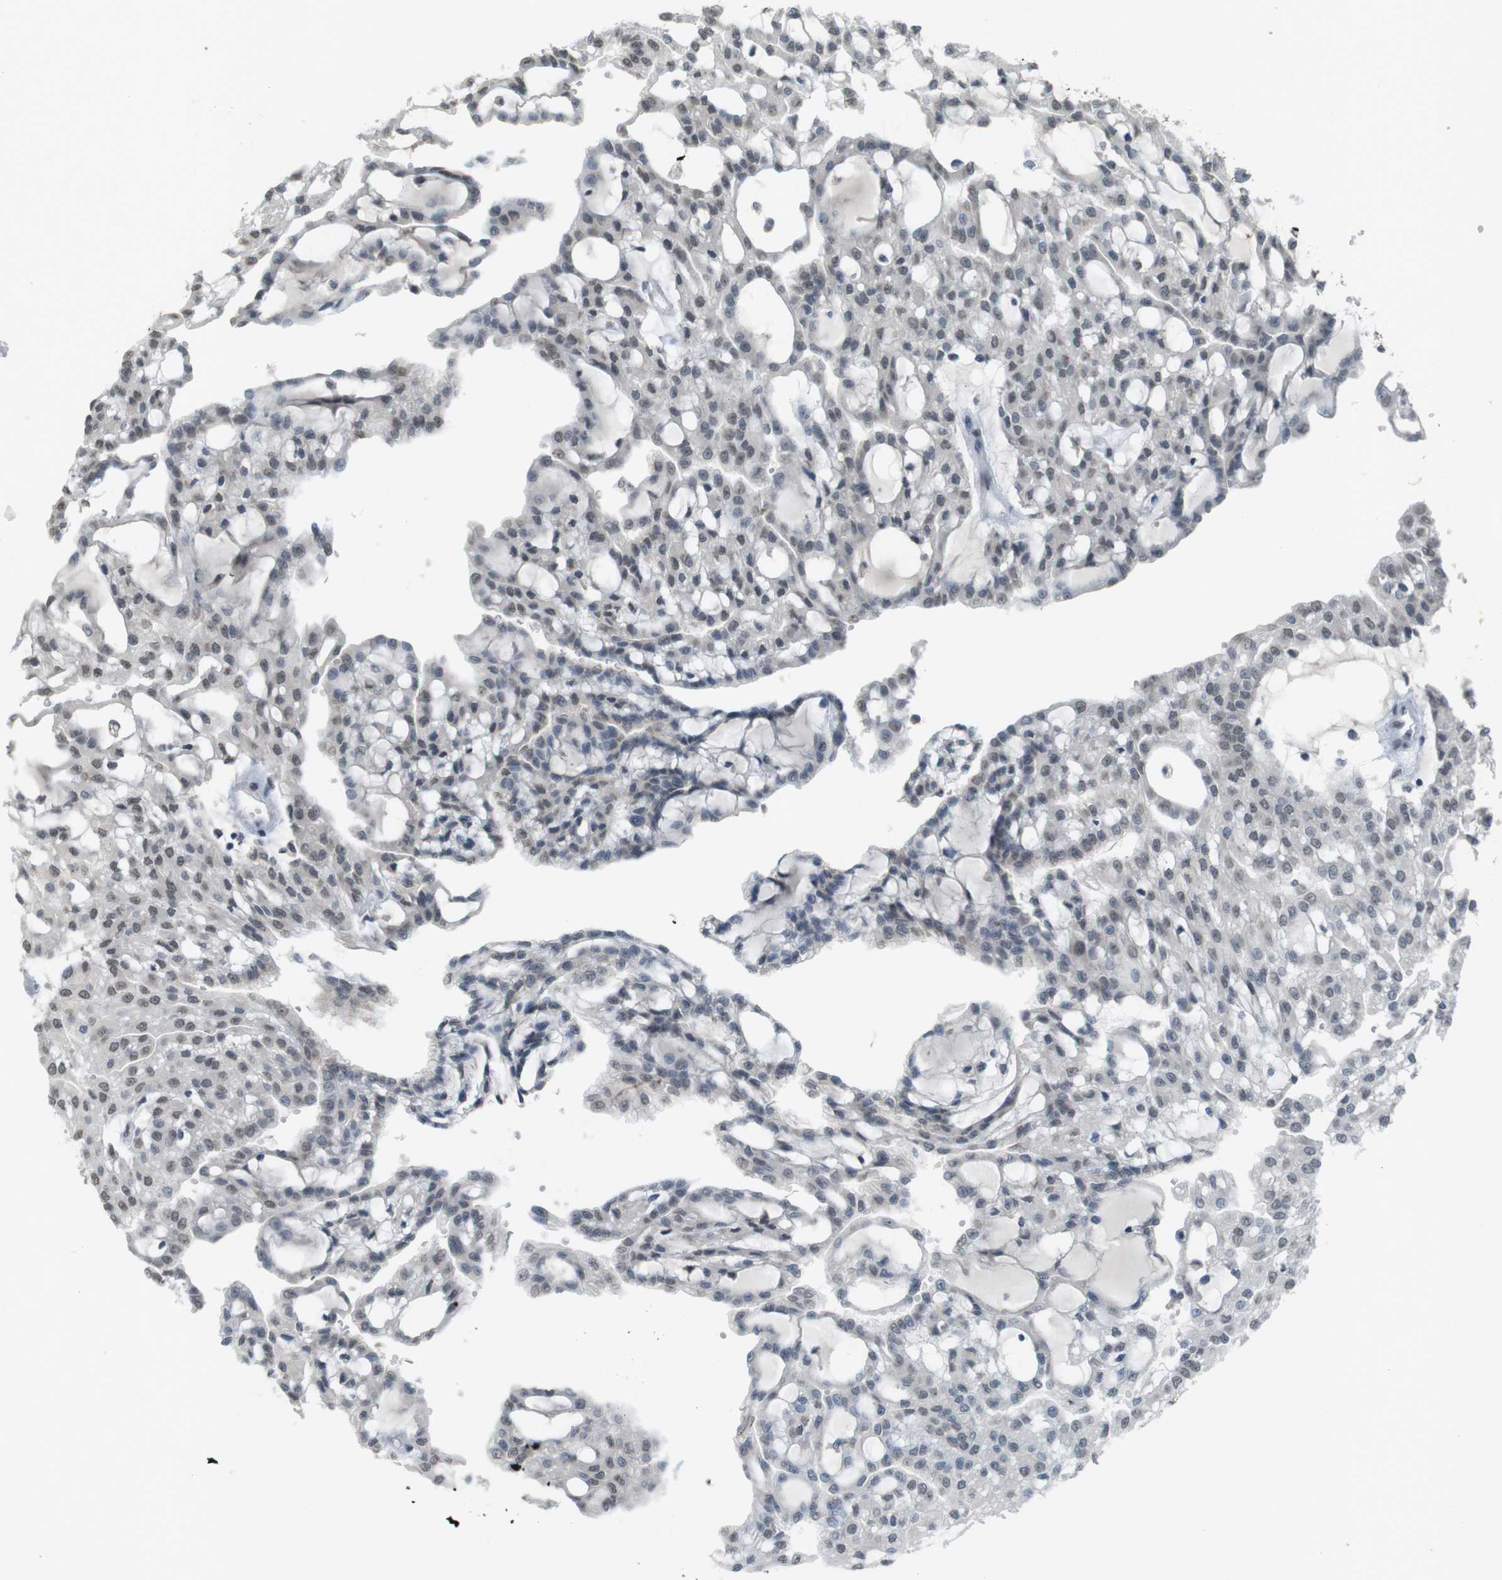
{"staining": {"intensity": "weak", "quantity": "25%-75%", "location": "nuclear"}, "tissue": "renal cancer", "cell_type": "Tumor cells", "image_type": "cancer", "snomed": [{"axis": "morphology", "description": "Adenocarcinoma, NOS"}, {"axis": "topography", "description": "Kidney"}], "caption": "Adenocarcinoma (renal) tissue reveals weak nuclear positivity in about 25%-75% of tumor cells The protein of interest is shown in brown color, while the nuclei are stained blue.", "gene": "FZD10", "patient": {"sex": "male", "age": 63}}